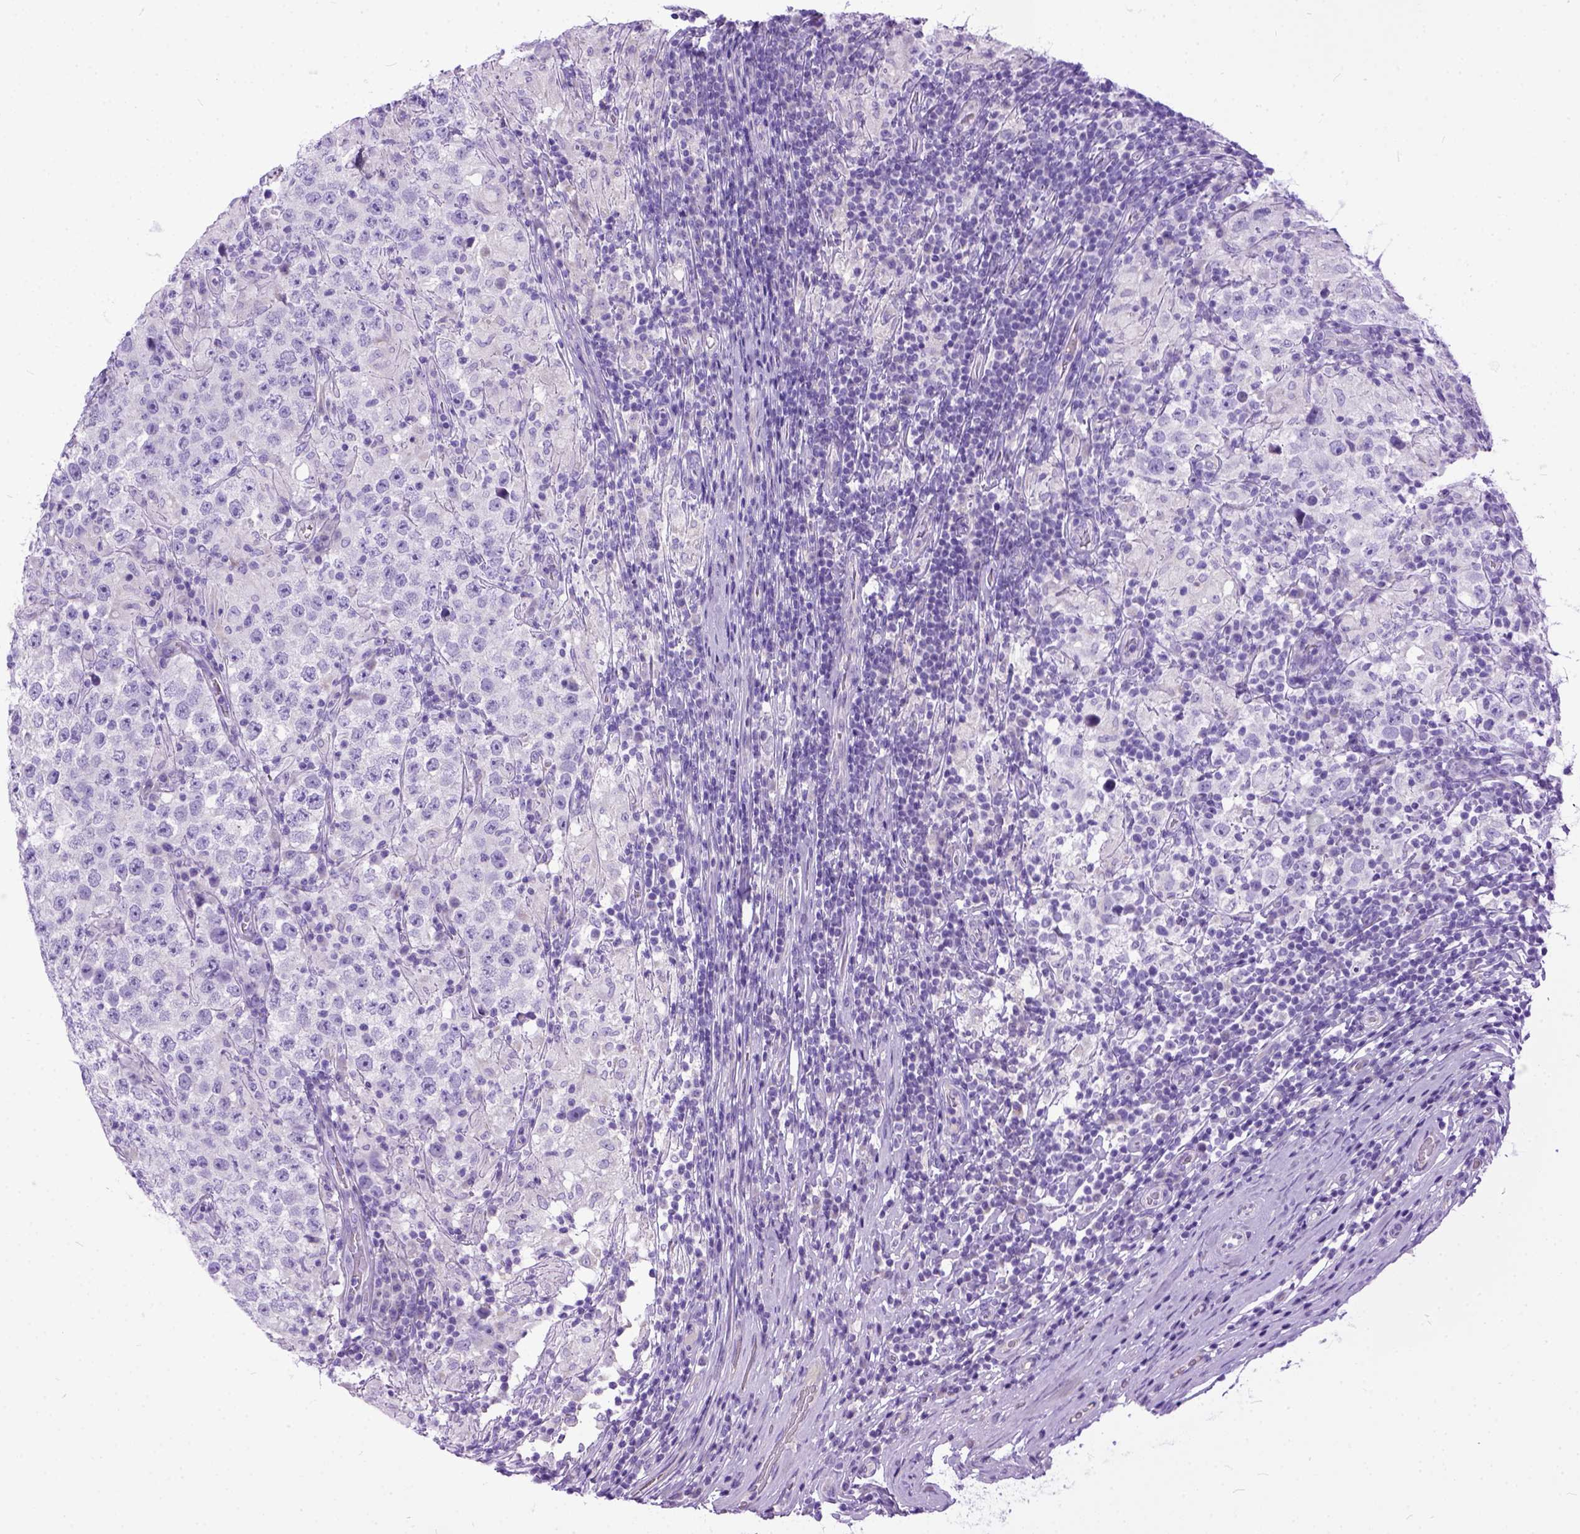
{"staining": {"intensity": "negative", "quantity": "none", "location": "none"}, "tissue": "testis cancer", "cell_type": "Tumor cells", "image_type": "cancer", "snomed": [{"axis": "morphology", "description": "Seminoma, NOS"}, {"axis": "morphology", "description": "Carcinoma, Embryonal, NOS"}, {"axis": "topography", "description": "Testis"}], "caption": "Human embryonal carcinoma (testis) stained for a protein using immunohistochemistry (IHC) reveals no staining in tumor cells.", "gene": "PPL", "patient": {"sex": "male", "age": 41}}